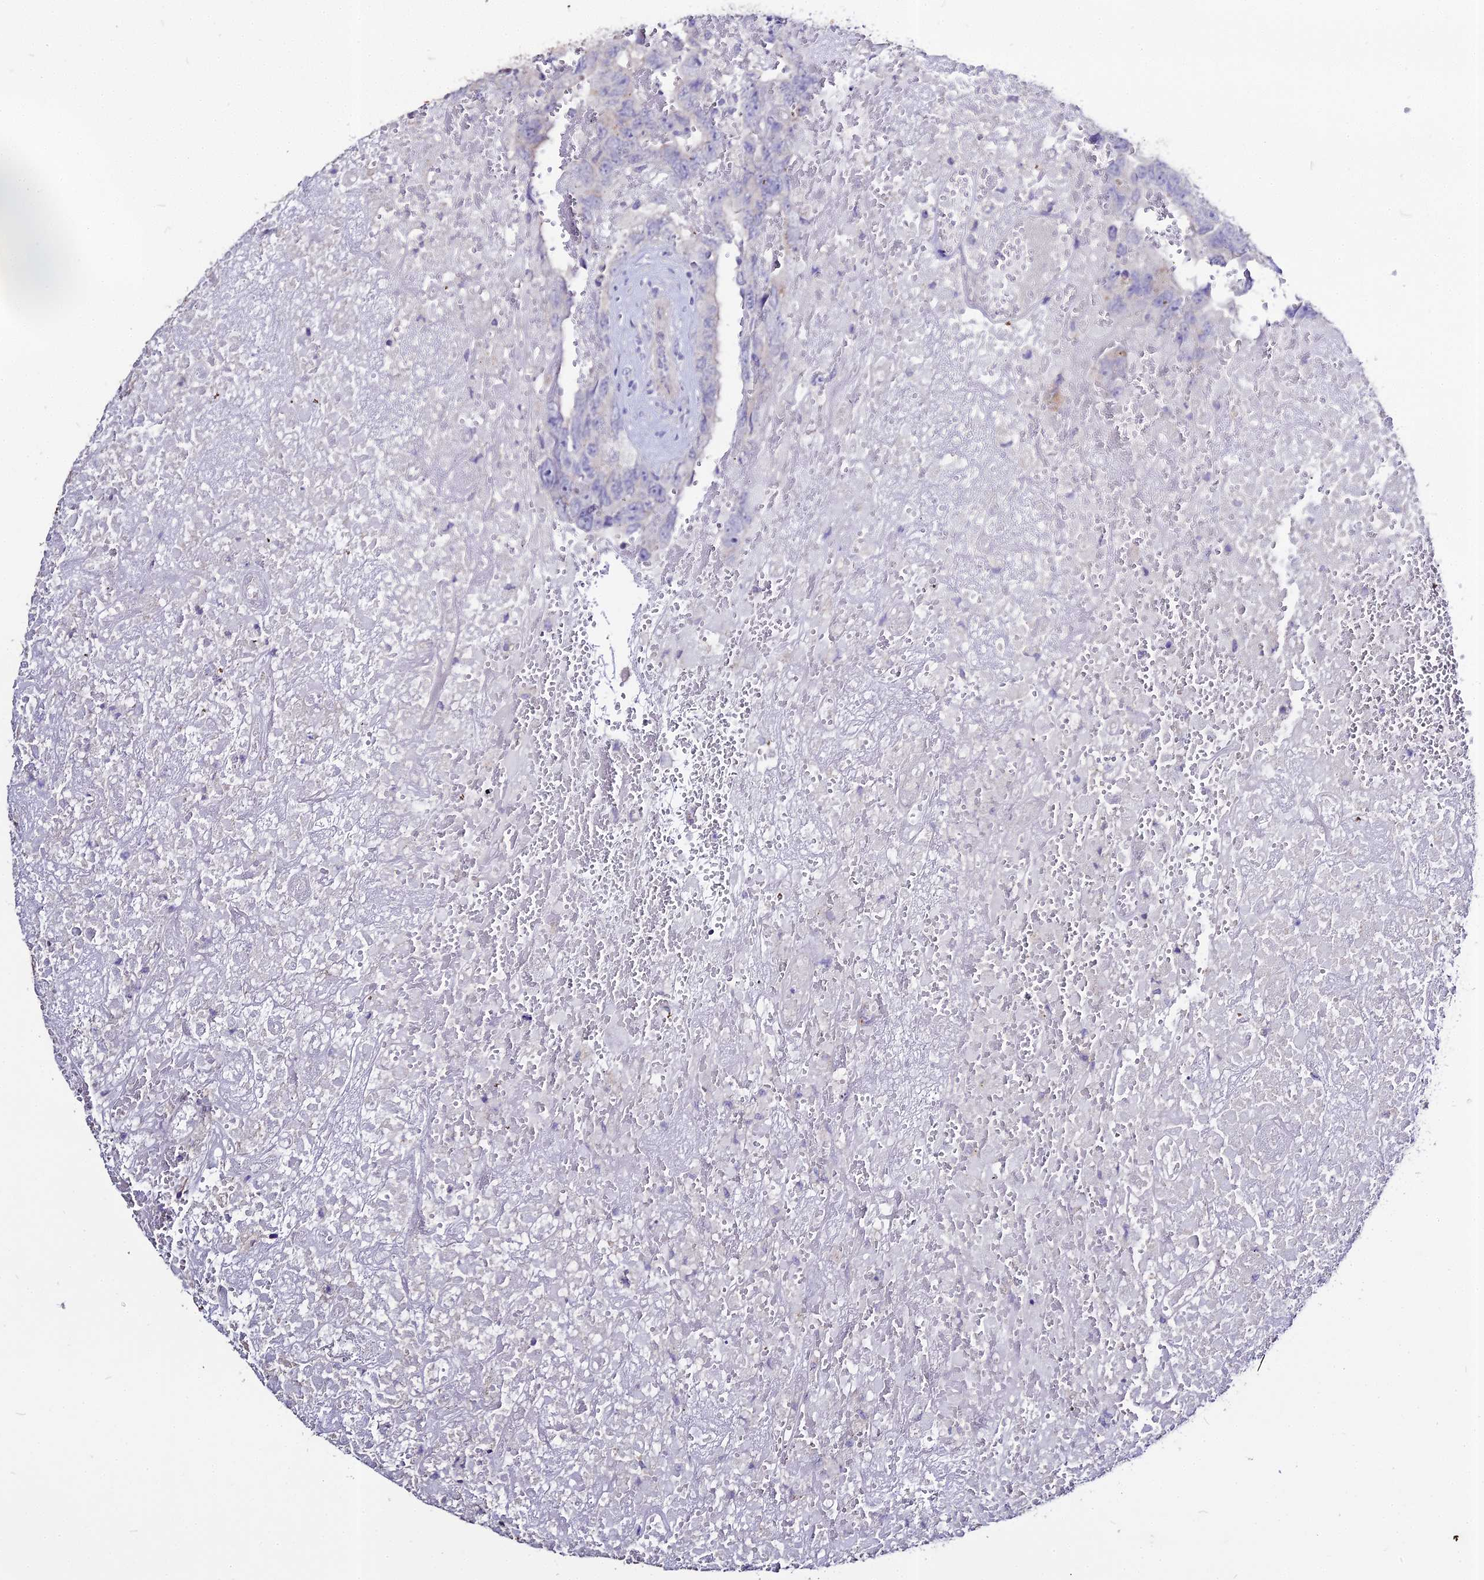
{"staining": {"intensity": "negative", "quantity": "none", "location": "none"}, "tissue": "testis cancer", "cell_type": "Tumor cells", "image_type": "cancer", "snomed": [{"axis": "morphology", "description": "Carcinoma, Embryonal, NOS"}, {"axis": "topography", "description": "Testis"}], "caption": "High power microscopy photomicrograph of an immunohistochemistry image of testis embryonal carcinoma, revealing no significant staining in tumor cells.", "gene": "GLYAT", "patient": {"sex": "male", "age": 45}}